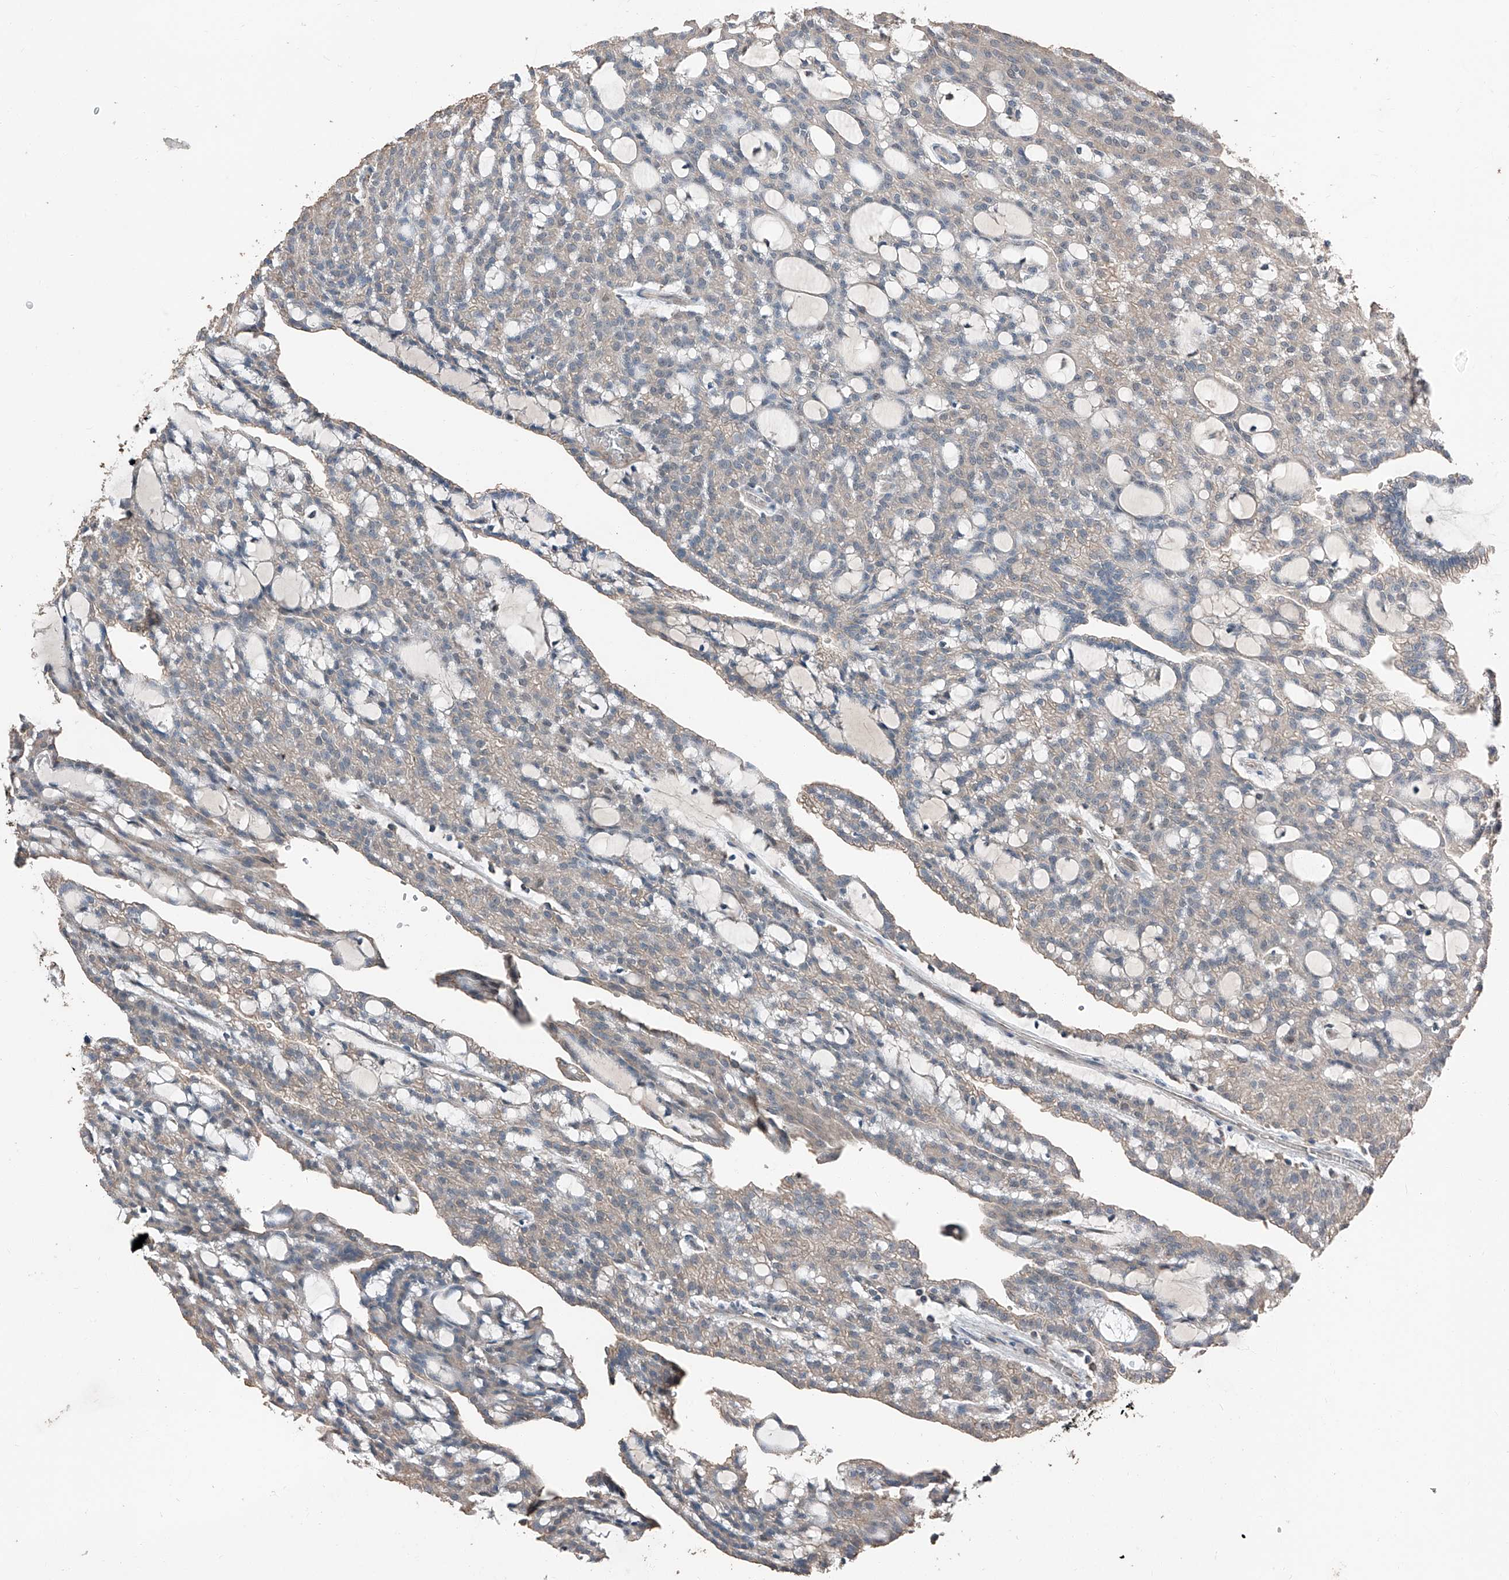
{"staining": {"intensity": "negative", "quantity": "none", "location": "none"}, "tissue": "renal cancer", "cell_type": "Tumor cells", "image_type": "cancer", "snomed": [{"axis": "morphology", "description": "Adenocarcinoma, NOS"}, {"axis": "topography", "description": "Kidney"}], "caption": "Renal cancer was stained to show a protein in brown. There is no significant positivity in tumor cells.", "gene": "MAMLD1", "patient": {"sex": "male", "age": 63}}